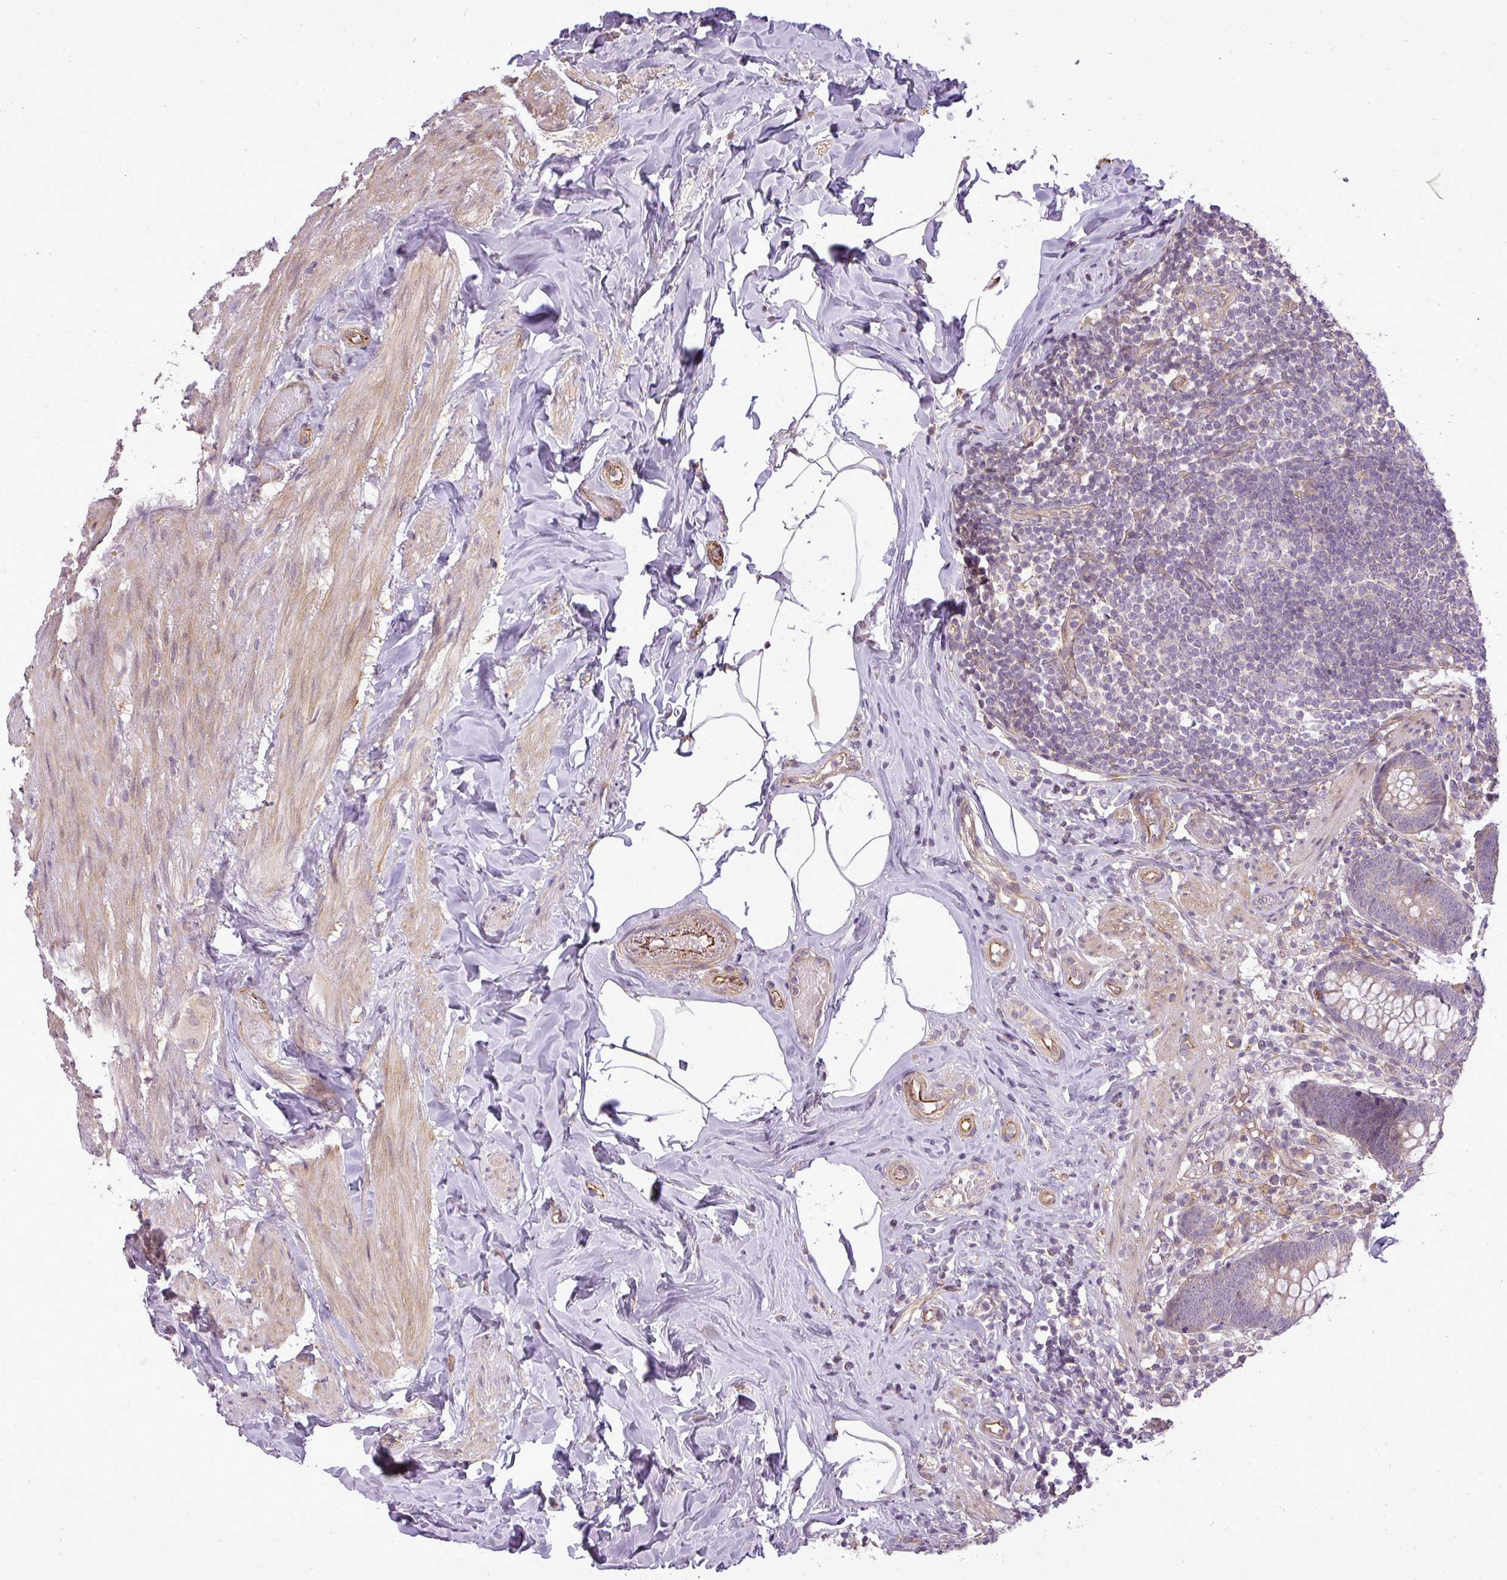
{"staining": {"intensity": "moderate", "quantity": "25%-75%", "location": "cytoplasmic/membranous"}, "tissue": "appendix", "cell_type": "Glandular cells", "image_type": "normal", "snomed": [{"axis": "morphology", "description": "Normal tissue, NOS"}, {"axis": "topography", "description": "Appendix"}], "caption": "About 25%-75% of glandular cells in unremarkable appendix exhibit moderate cytoplasmic/membranous protein positivity as visualized by brown immunohistochemical staining.", "gene": "PDRG1", "patient": {"sex": "male", "age": 55}}